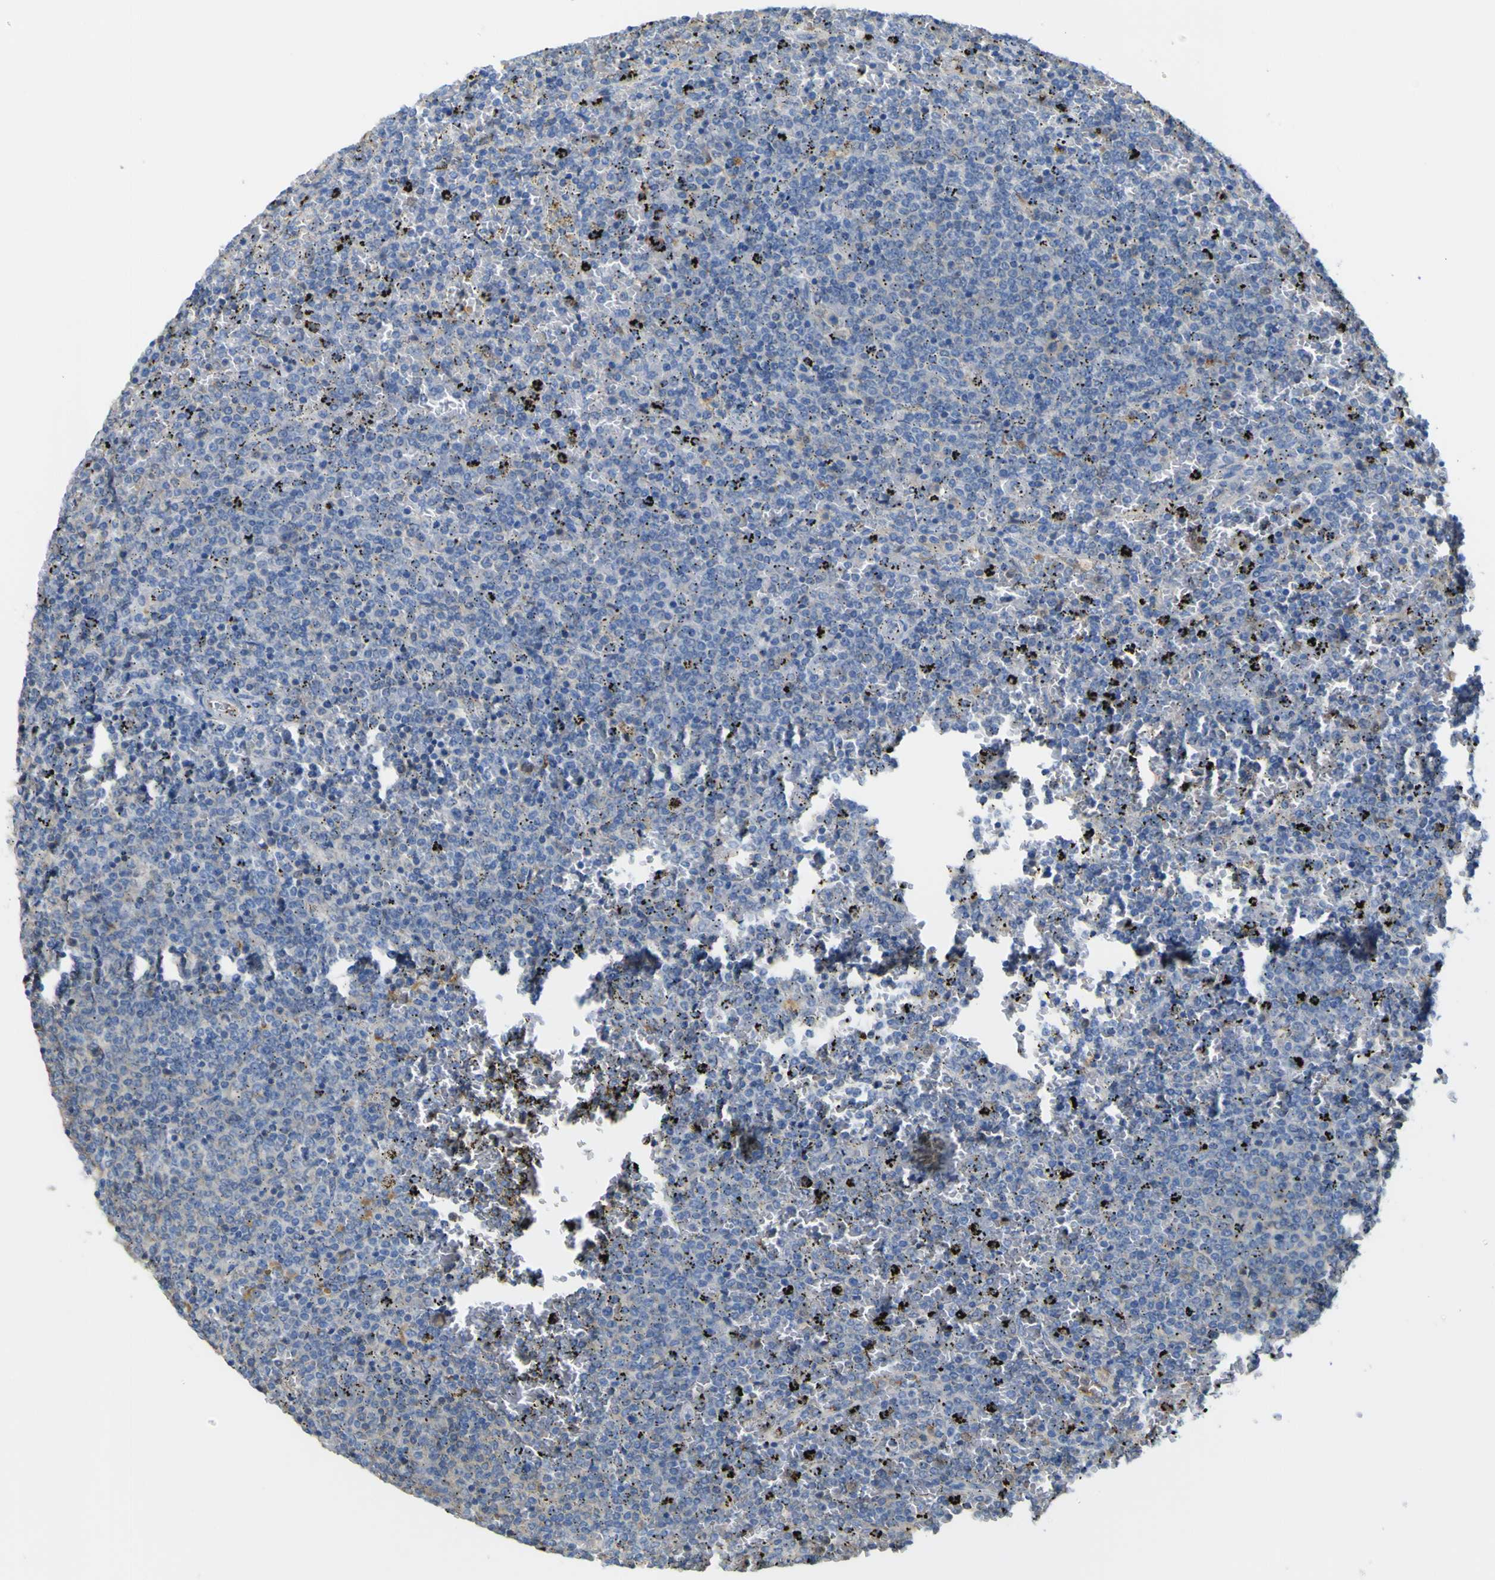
{"staining": {"intensity": "negative", "quantity": "none", "location": "none"}, "tissue": "lymphoma", "cell_type": "Tumor cells", "image_type": "cancer", "snomed": [{"axis": "morphology", "description": "Malignant lymphoma, non-Hodgkin's type, Low grade"}, {"axis": "topography", "description": "Spleen"}], "caption": "Tumor cells show no significant protein positivity in lymphoma.", "gene": "ABHD3", "patient": {"sex": "female", "age": 77}}